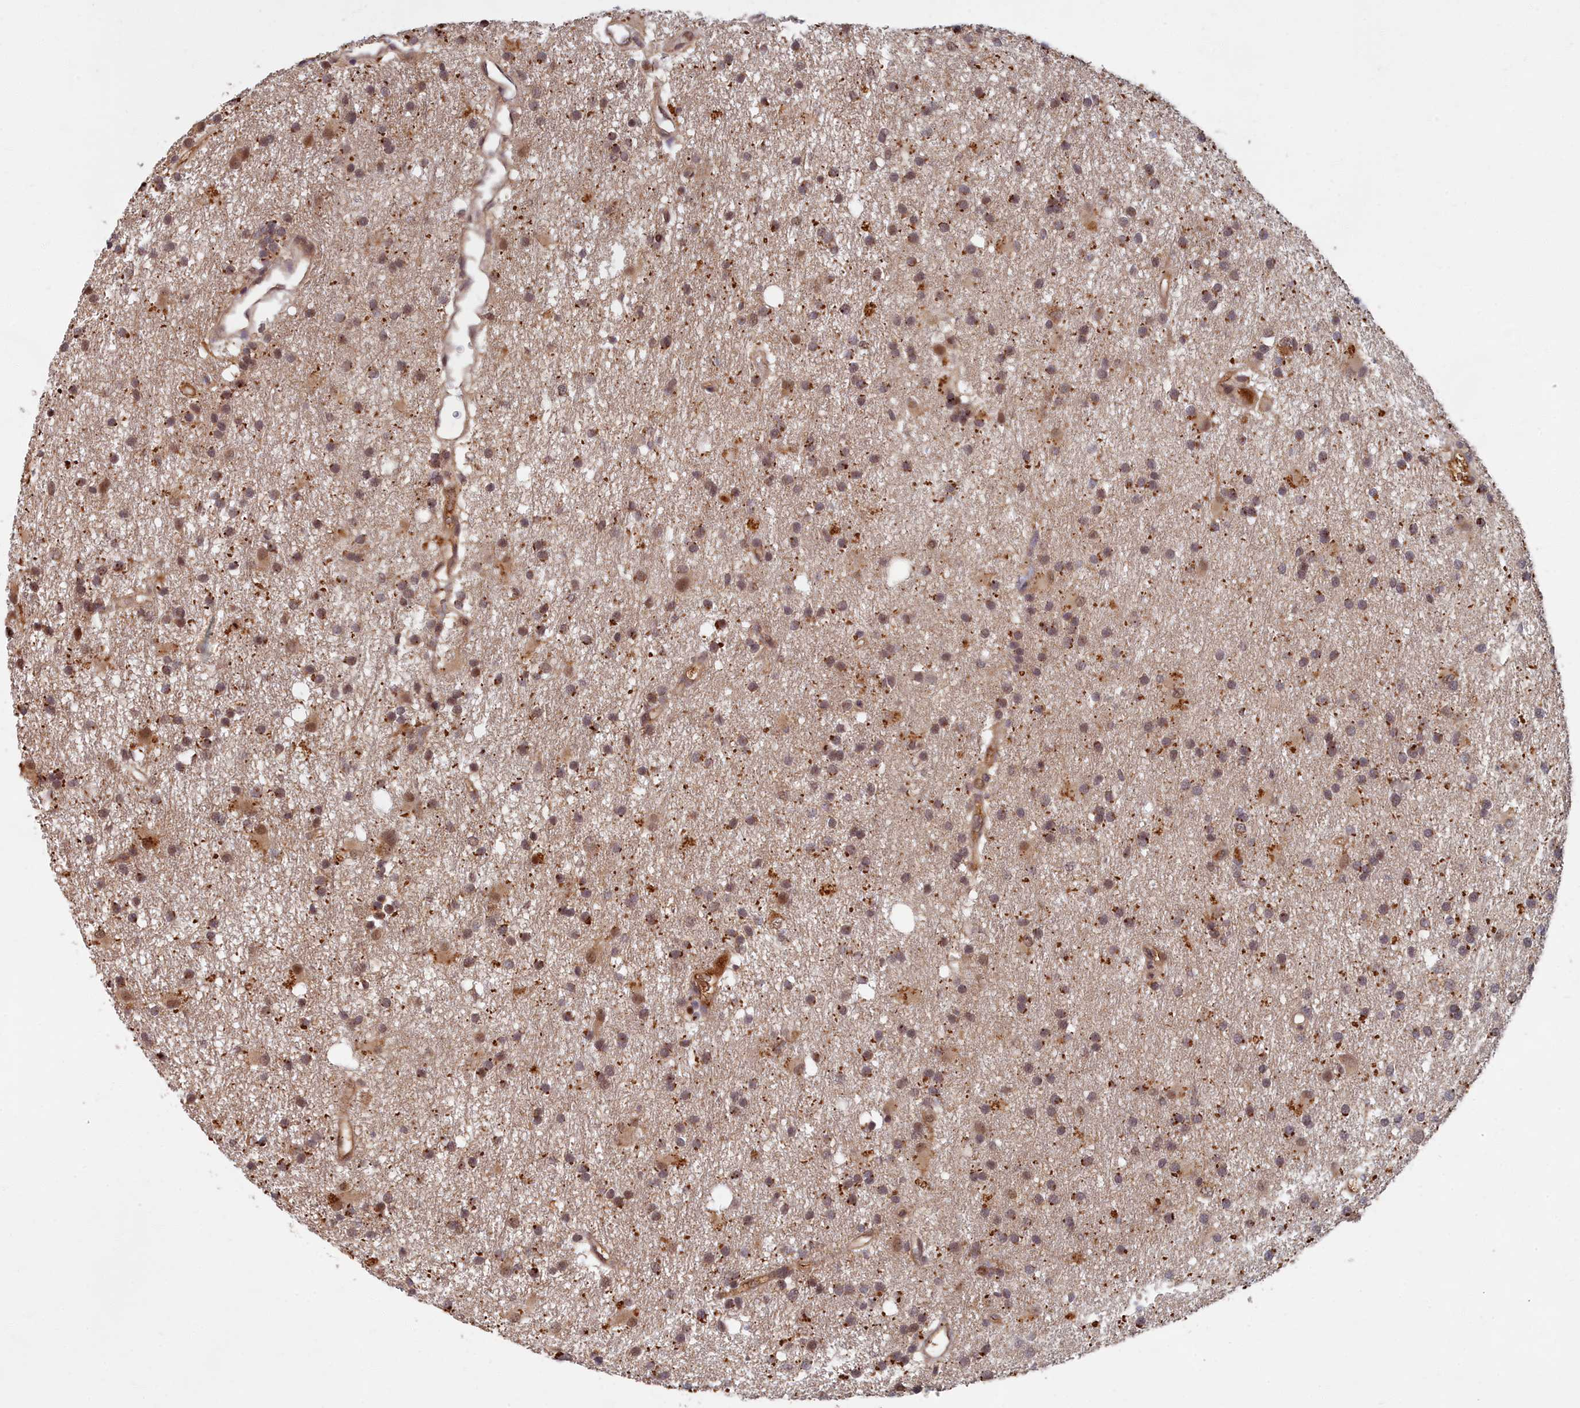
{"staining": {"intensity": "negative", "quantity": "none", "location": "none"}, "tissue": "glioma", "cell_type": "Tumor cells", "image_type": "cancer", "snomed": [{"axis": "morphology", "description": "Glioma, malignant, High grade"}, {"axis": "topography", "description": "Brain"}], "caption": "High power microscopy image of an immunohistochemistry histopathology image of glioma, revealing no significant positivity in tumor cells. Nuclei are stained in blue.", "gene": "EARS2", "patient": {"sex": "male", "age": 77}}